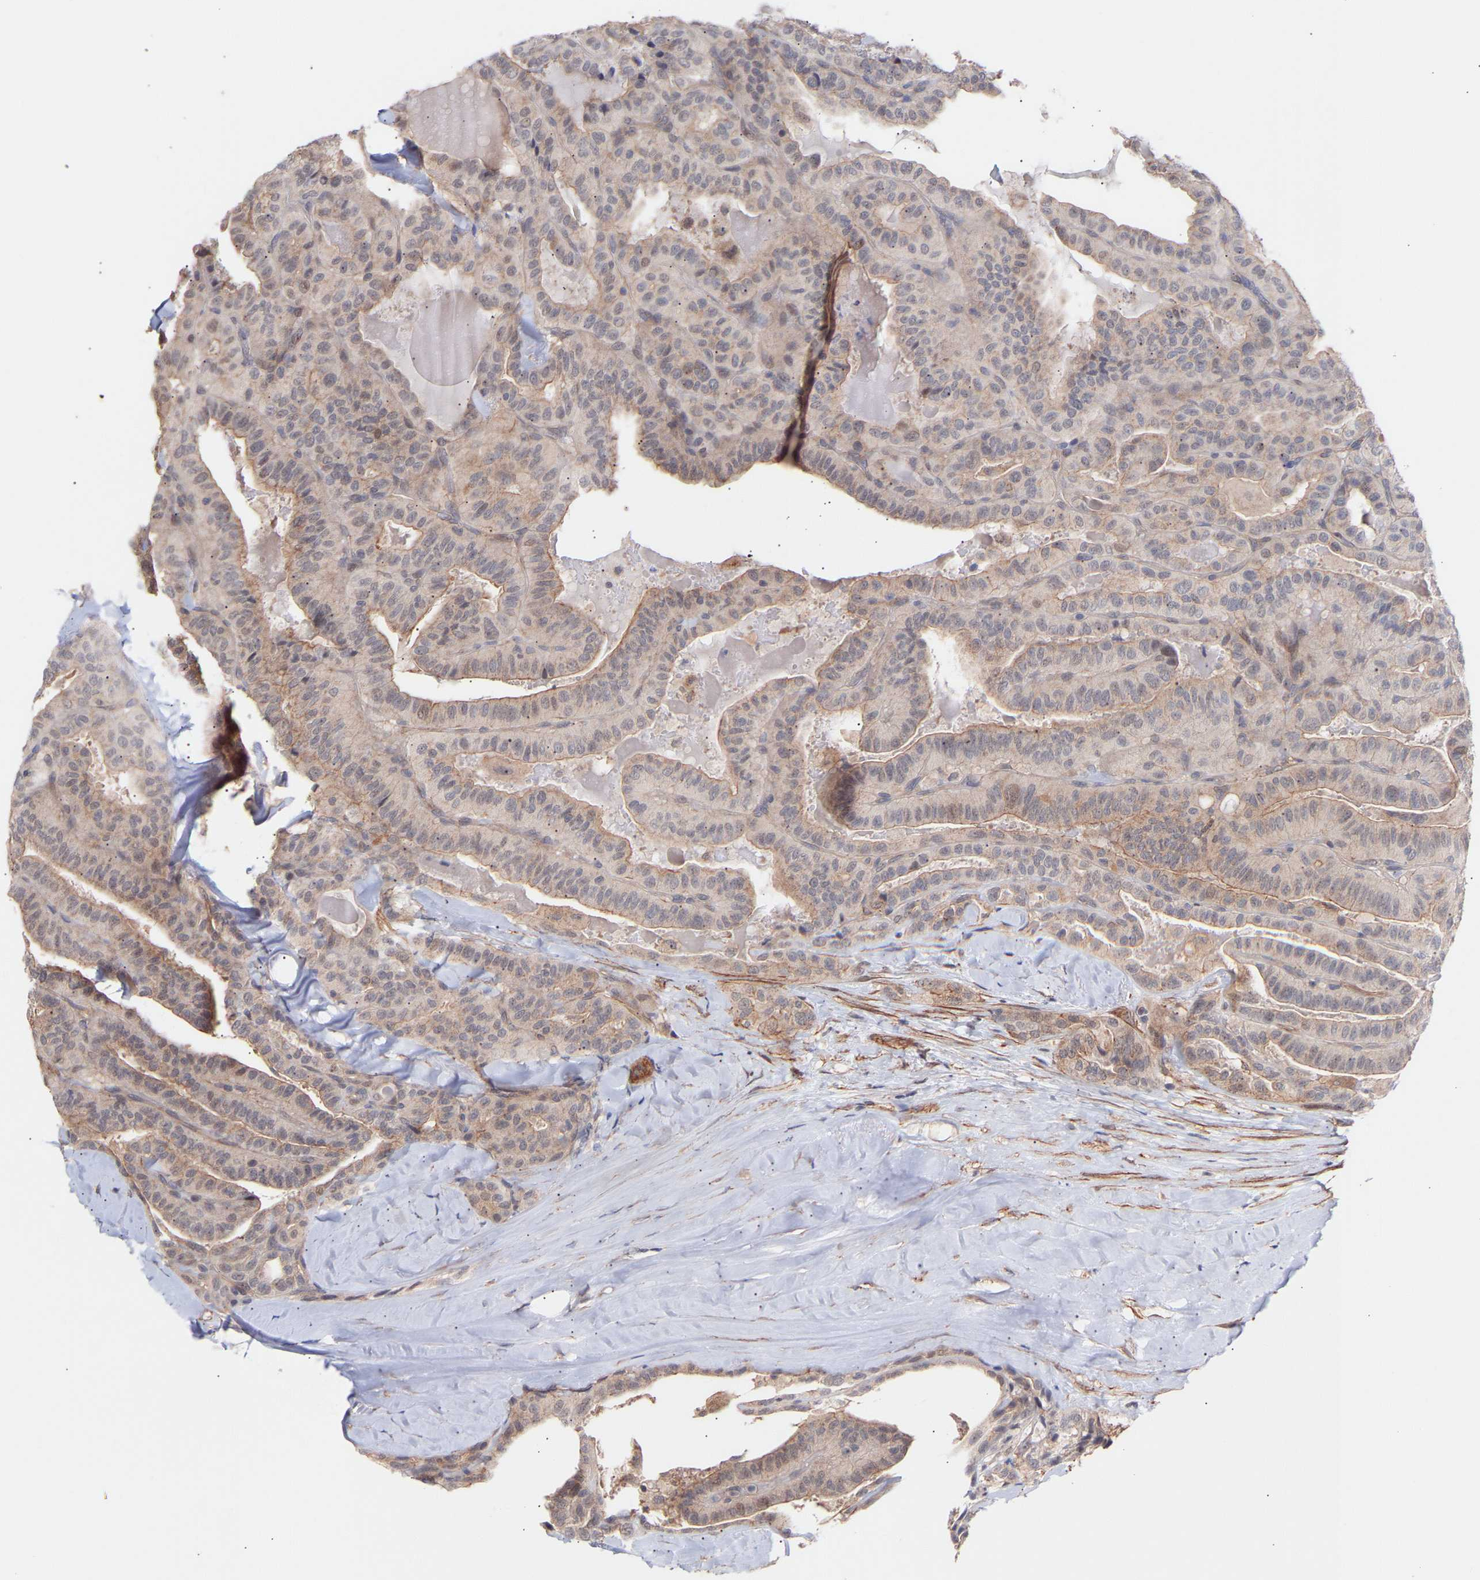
{"staining": {"intensity": "weak", "quantity": "<25%", "location": "cytoplasmic/membranous"}, "tissue": "thyroid cancer", "cell_type": "Tumor cells", "image_type": "cancer", "snomed": [{"axis": "morphology", "description": "Papillary adenocarcinoma, NOS"}, {"axis": "topography", "description": "Thyroid gland"}], "caption": "Immunohistochemical staining of human thyroid cancer displays no significant positivity in tumor cells.", "gene": "PDLIM5", "patient": {"sex": "male", "age": 77}}